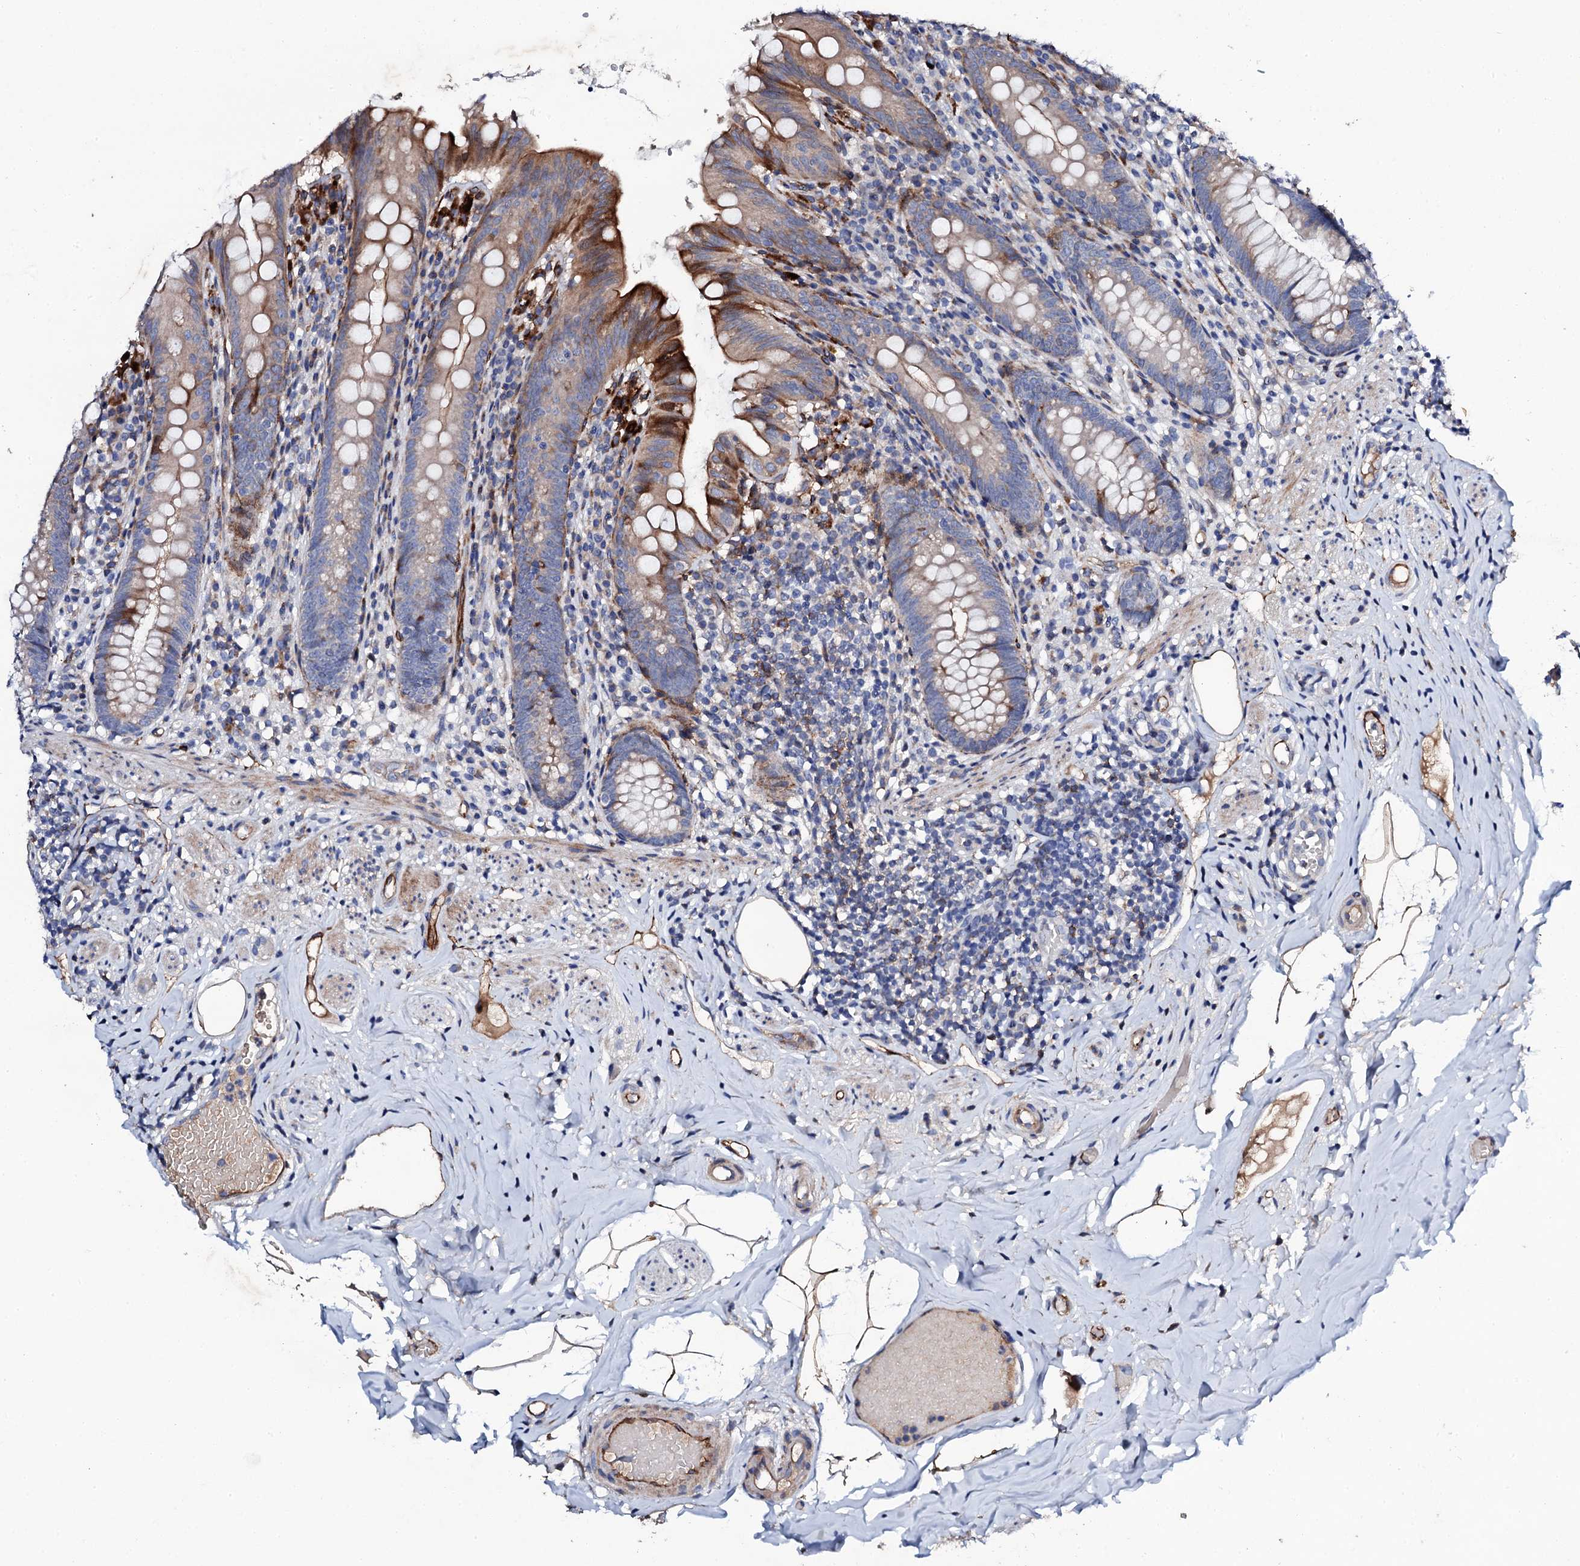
{"staining": {"intensity": "strong", "quantity": "<25%", "location": "cytoplasmic/membranous"}, "tissue": "appendix", "cell_type": "Glandular cells", "image_type": "normal", "snomed": [{"axis": "morphology", "description": "Normal tissue, NOS"}, {"axis": "topography", "description": "Appendix"}], "caption": "A photomicrograph of human appendix stained for a protein demonstrates strong cytoplasmic/membranous brown staining in glandular cells. The staining is performed using DAB (3,3'-diaminobenzidine) brown chromogen to label protein expression. The nuclei are counter-stained blue using hematoxylin.", "gene": "DBX1", "patient": {"sex": "male", "age": 55}}